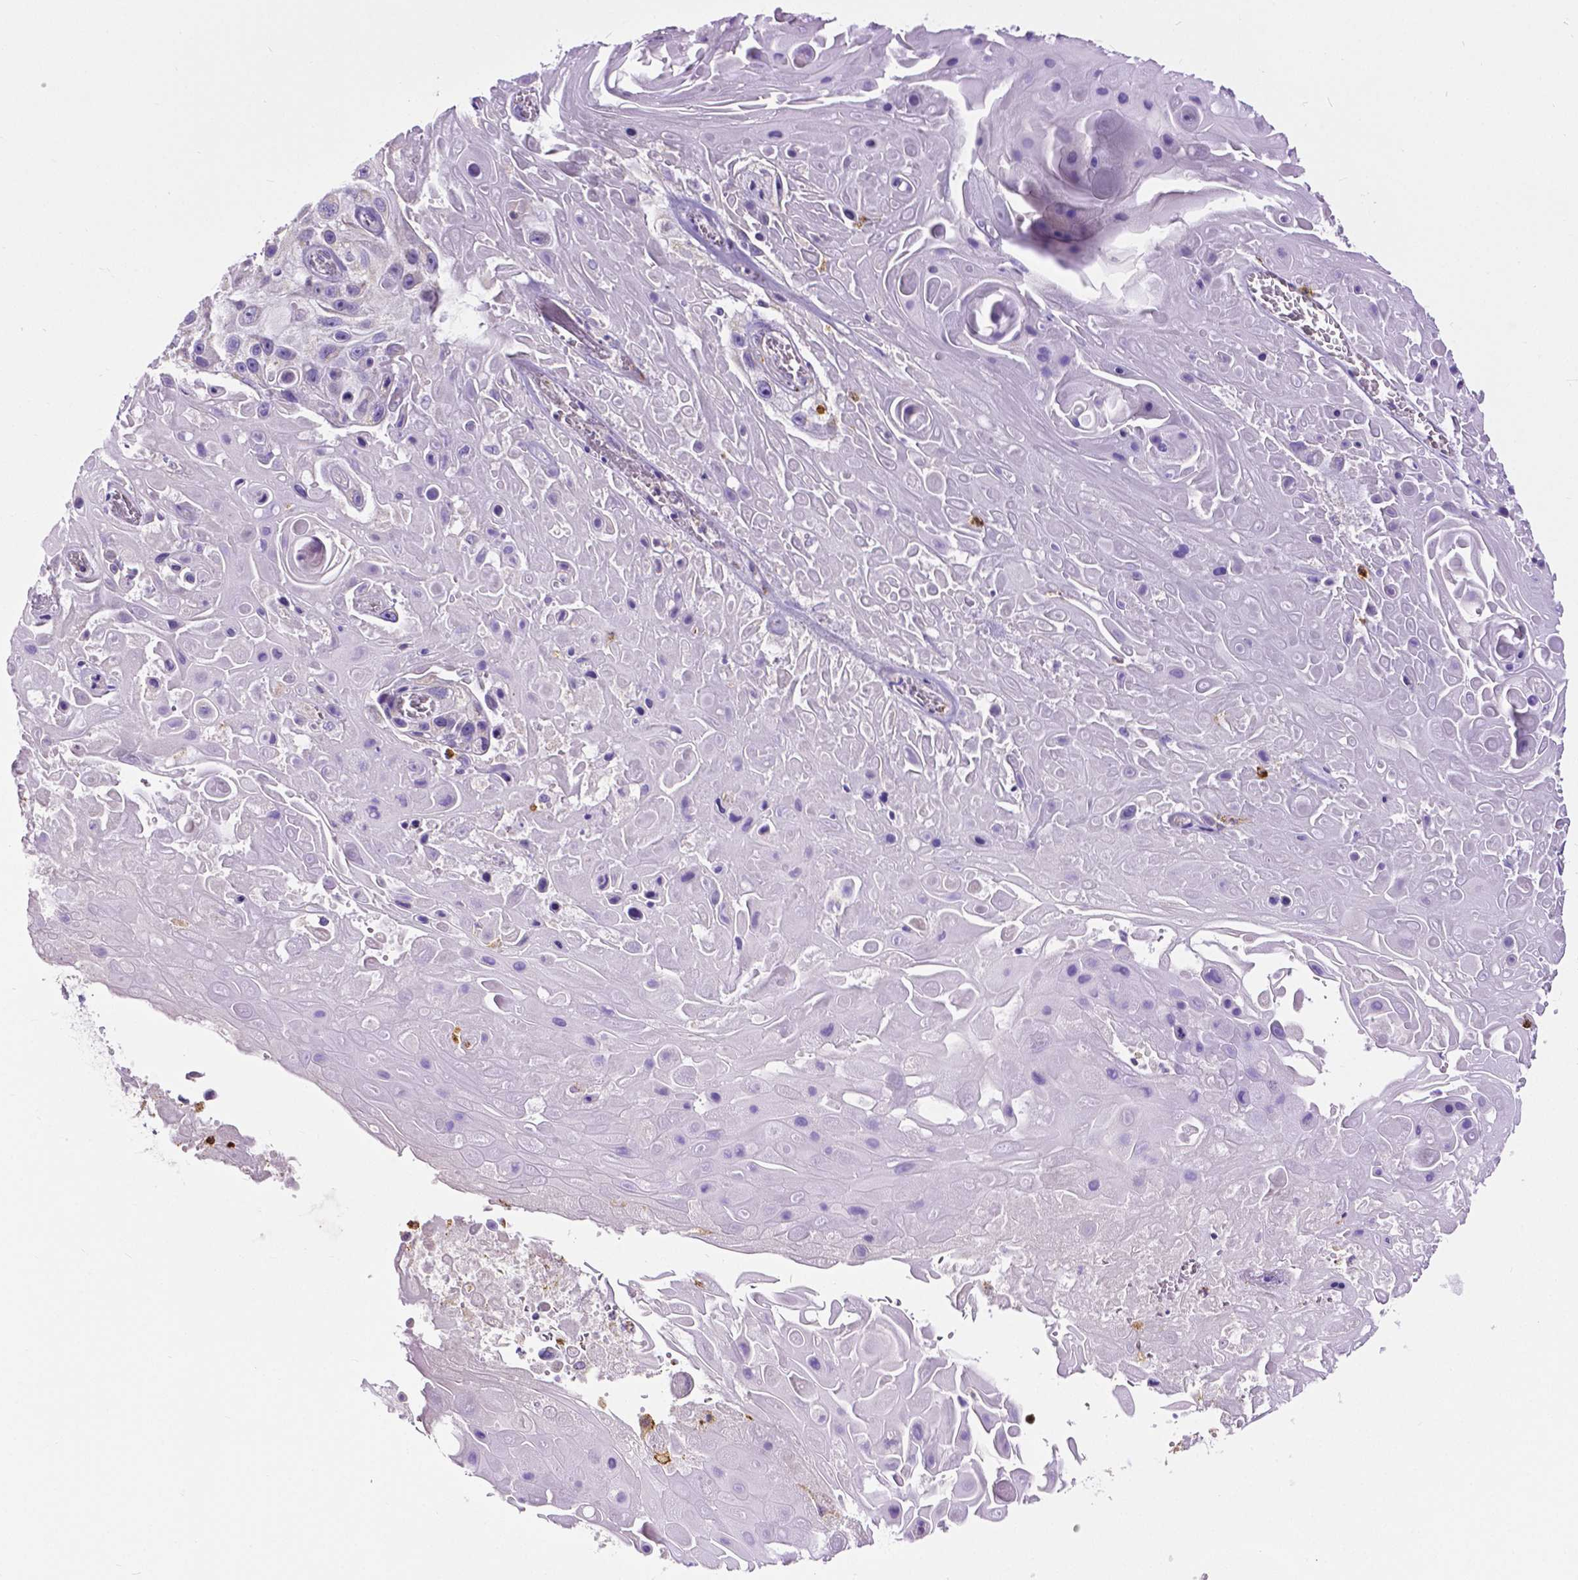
{"staining": {"intensity": "negative", "quantity": "none", "location": "none"}, "tissue": "skin cancer", "cell_type": "Tumor cells", "image_type": "cancer", "snomed": [{"axis": "morphology", "description": "Squamous cell carcinoma, NOS"}, {"axis": "topography", "description": "Skin"}], "caption": "Immunohistochemistry of skin squamous cell carcinoma reveals no positivity in tumor cells.", "gene": "MMP9", "patient": {"sex": "male", "age": 82}}